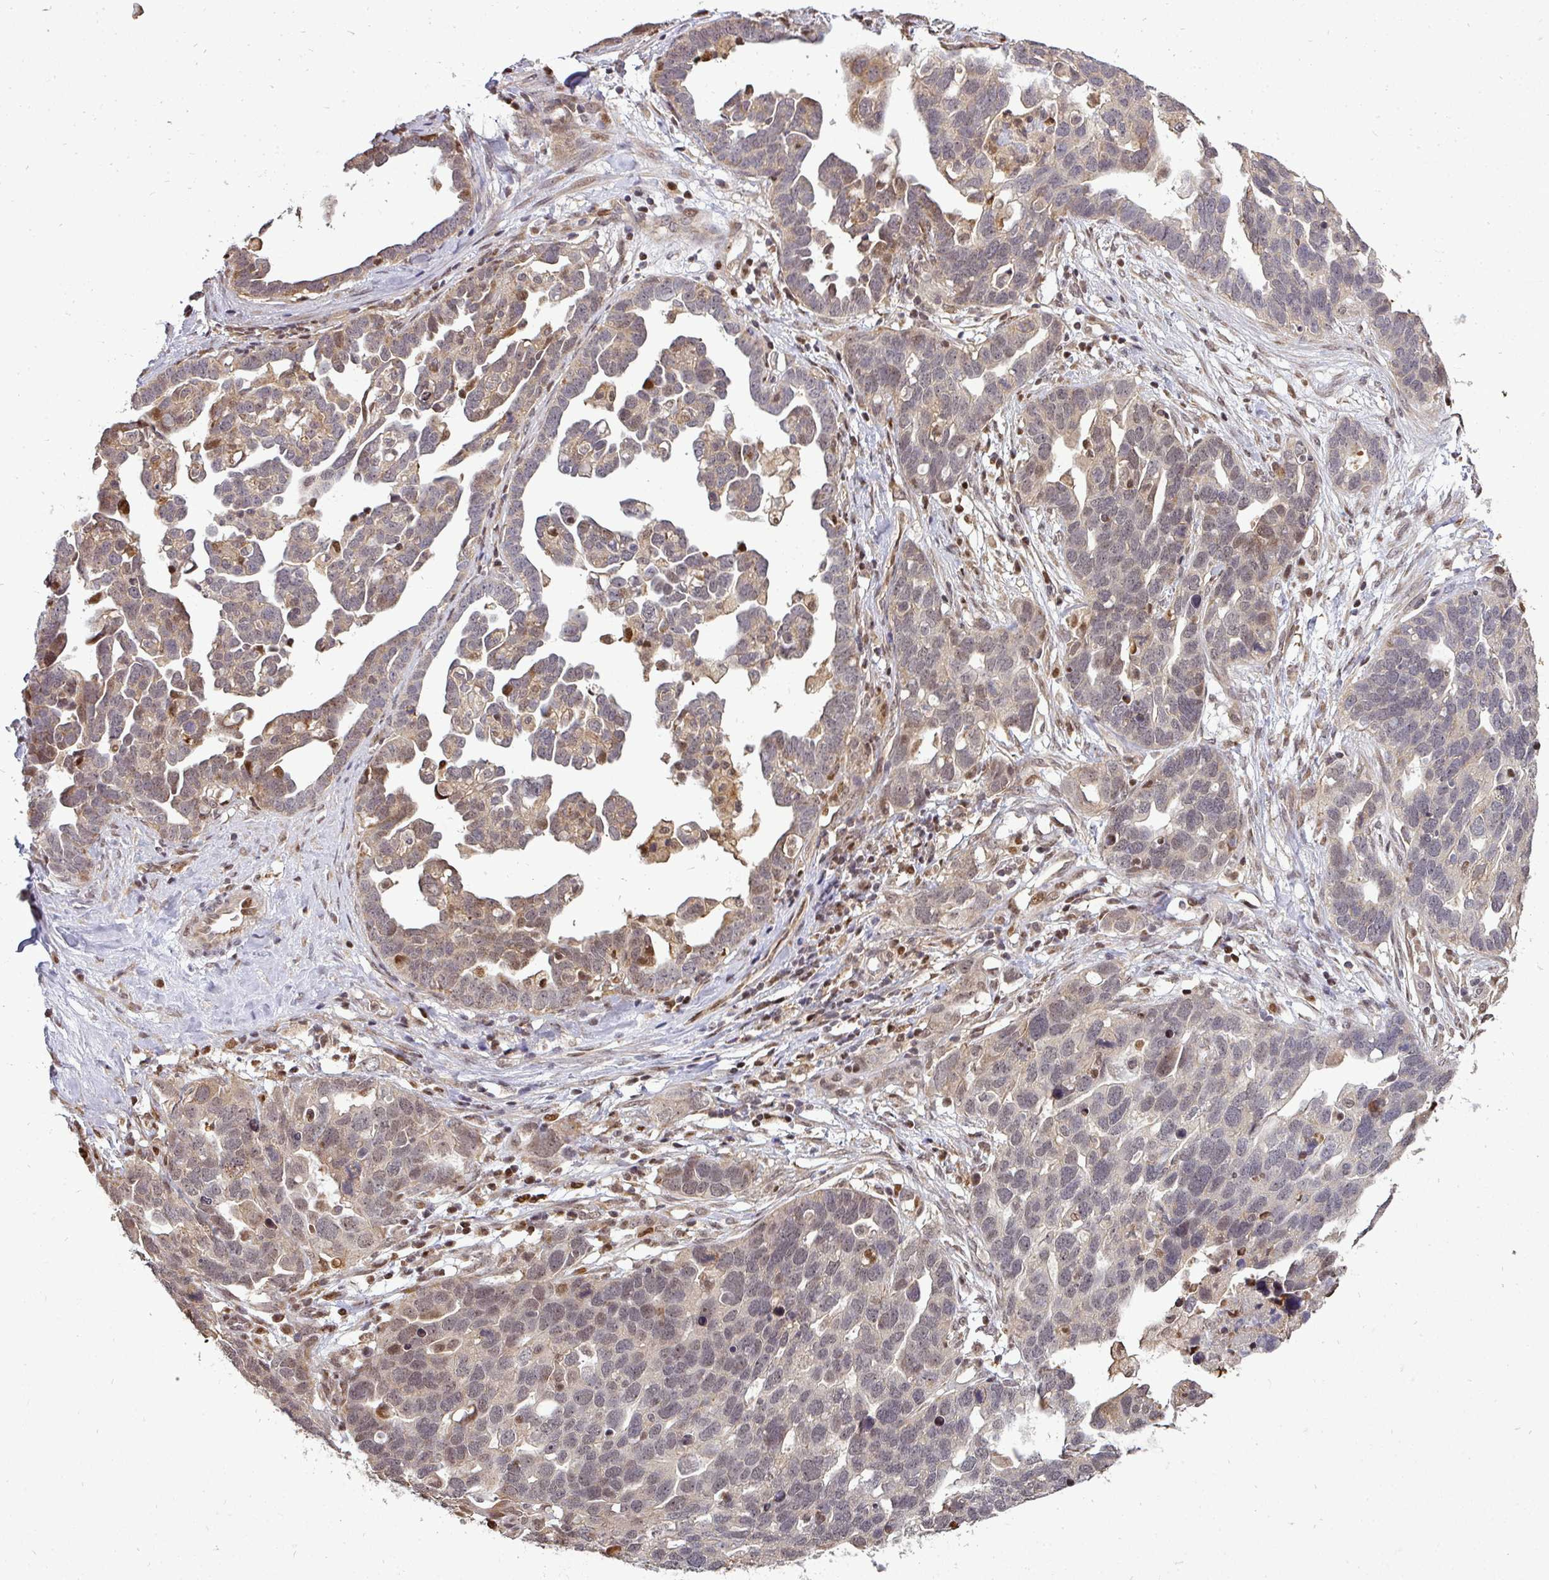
{"staining": {"intensity": "weak", "quantity": "<25%", "location": "cytoplasmic/membranous,nuclear"}, "tissue": "ovarian cancer", "cell_type": "Tumor cells", "image_type": "cancer", "snomed": [{"axis": "morphology", "description": "Cystadenocarcinoma, serous, NOS"}, {"axis": "topography", "description": "Ovary"}], "caption": "The IHC histopathology image has no significant expression in tumor cells of ovarian serous cystadenocarcinoma tissue.", "gene": "PATZ1", "patient": {"sex": "female", "age": 54}}